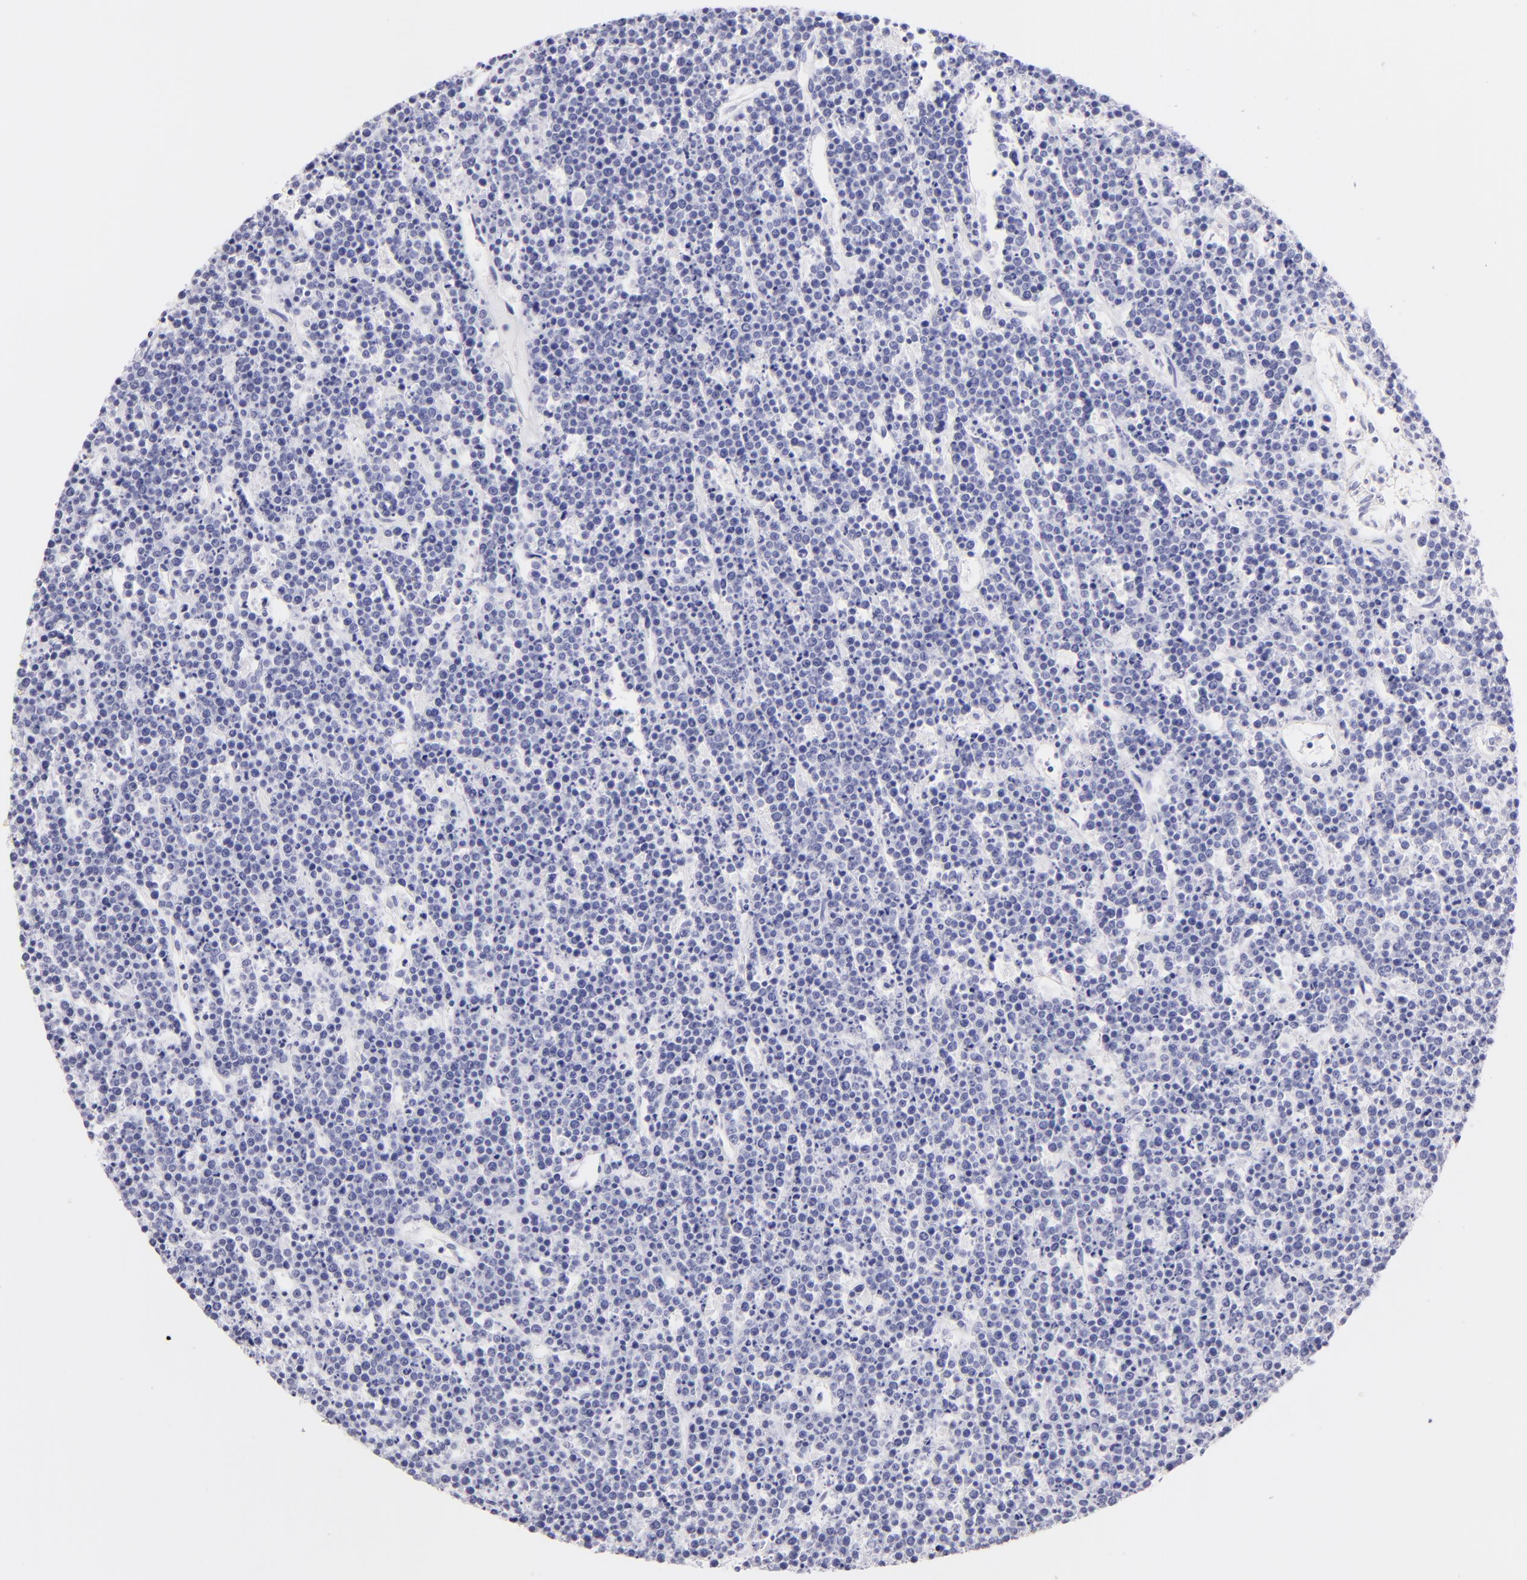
{"staining": {"intensity": "negative", "quantity": "none", "location": "none"}, "tissue": "lymphoma", "cell_type": "Tumor cells", "image_type": "cancer", "snomed": [{"axis": "morphology", "description": "Malignant lymphoma, non-Hodgkin's type, High grade"}, {"axis": "topography", "description": "Ovary"}], "caption": "This is an IHC image of human high-grade malignant lymphoma, non-Hodgkin's type. There is no positivity in tumor cells.", "gene": "SDC1", "patient": {"sex": "female", "age": 56}}